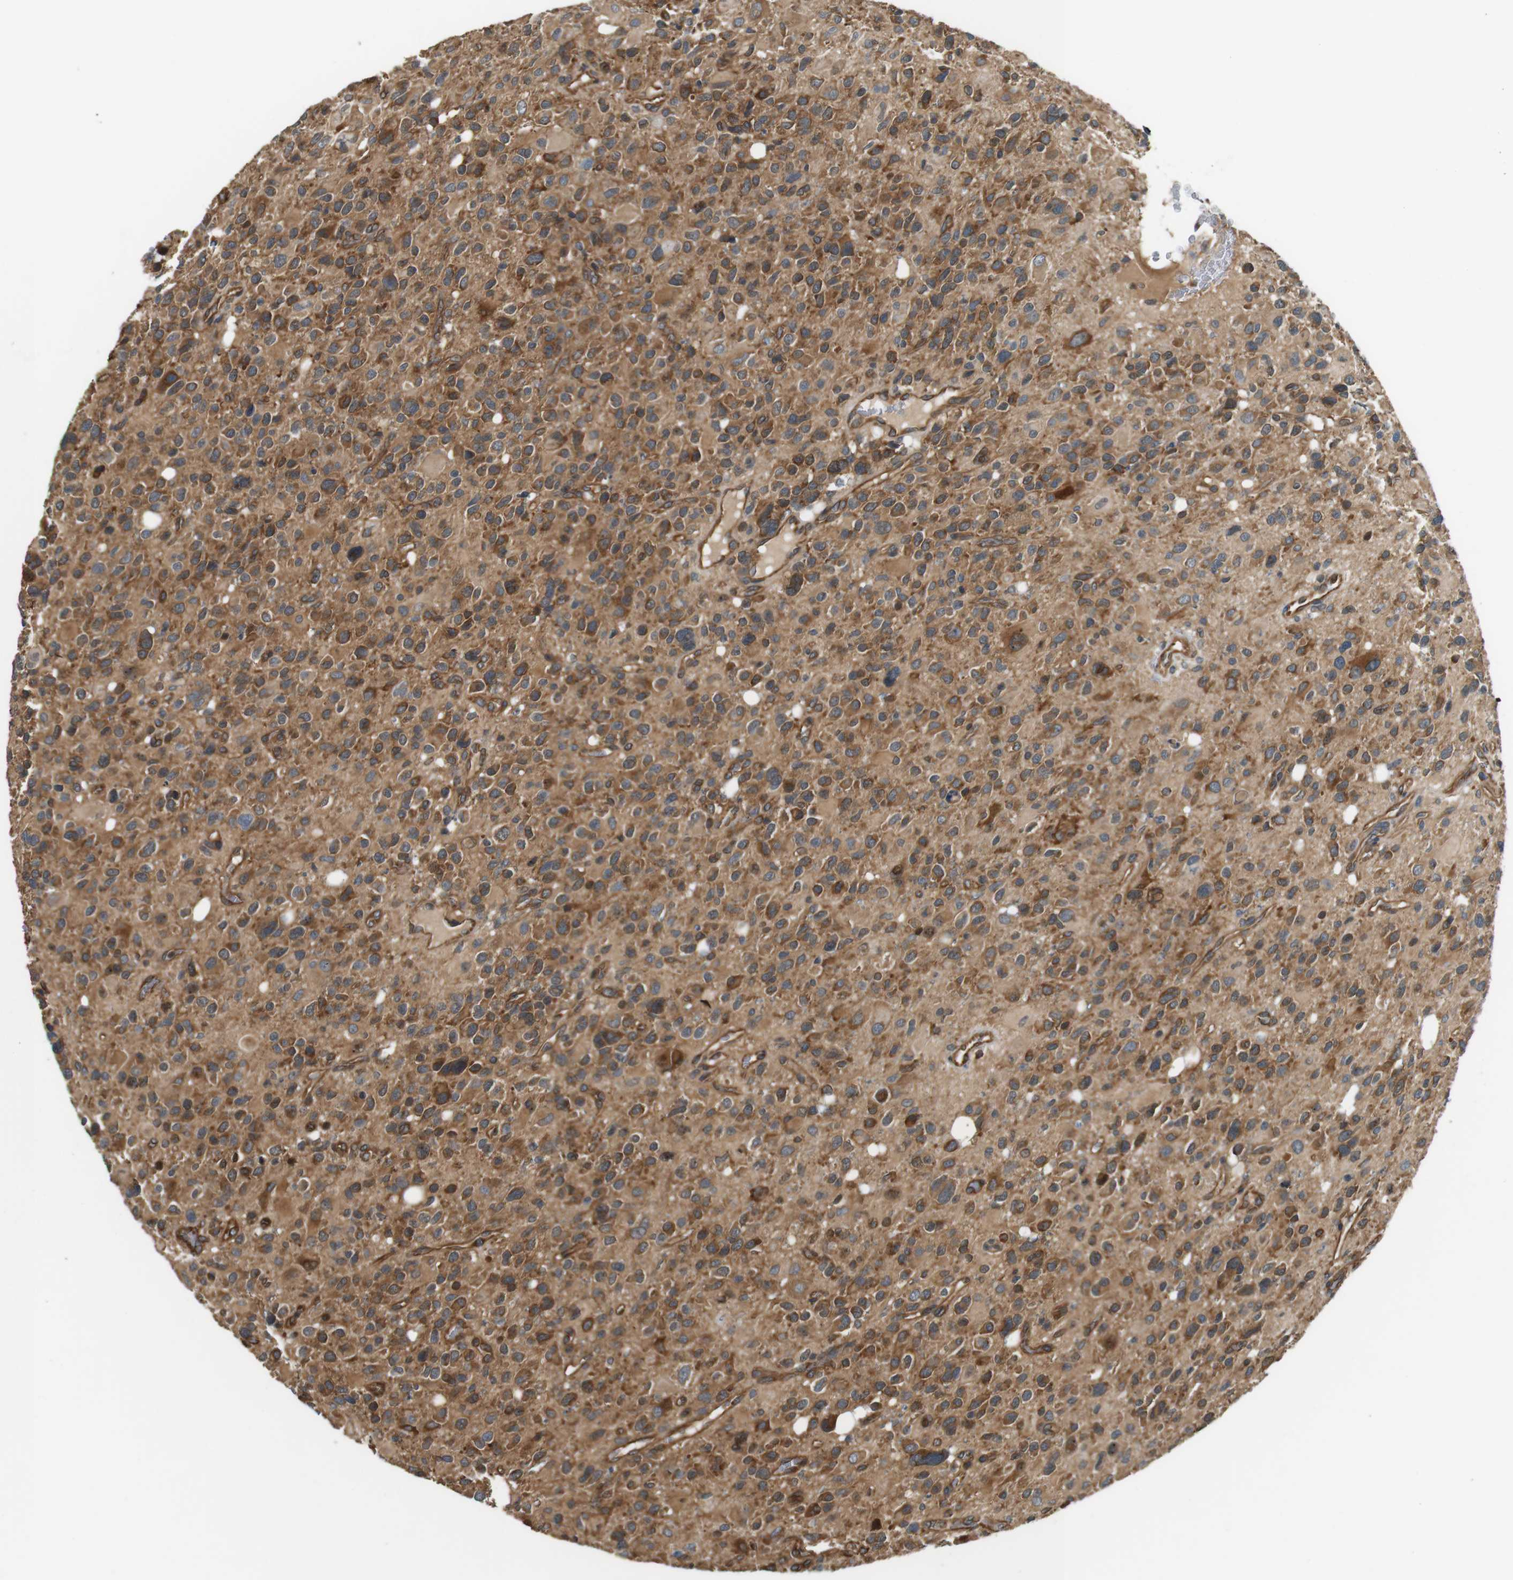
{"staining": {"intensity": "strong", "quantity": "25%-75%", "location": "cytoplasmic/membranous"}, "tissue": "glioma", "cell_type": "Tumor cells", "image_type": "cancer", "snomed": [{"axis": "morphology", "description": "Glioma, malignant, High grade"}, {"axis": "topography", "description": "Brain"}], "caption": "The photomicrograph reveals a brown stain indicating the presence of a protein in the cytoplasmic/membranous of tumor cells in glioma.", "gene": "PA2G4", "patient": {"sex": "male", "age": 48}}